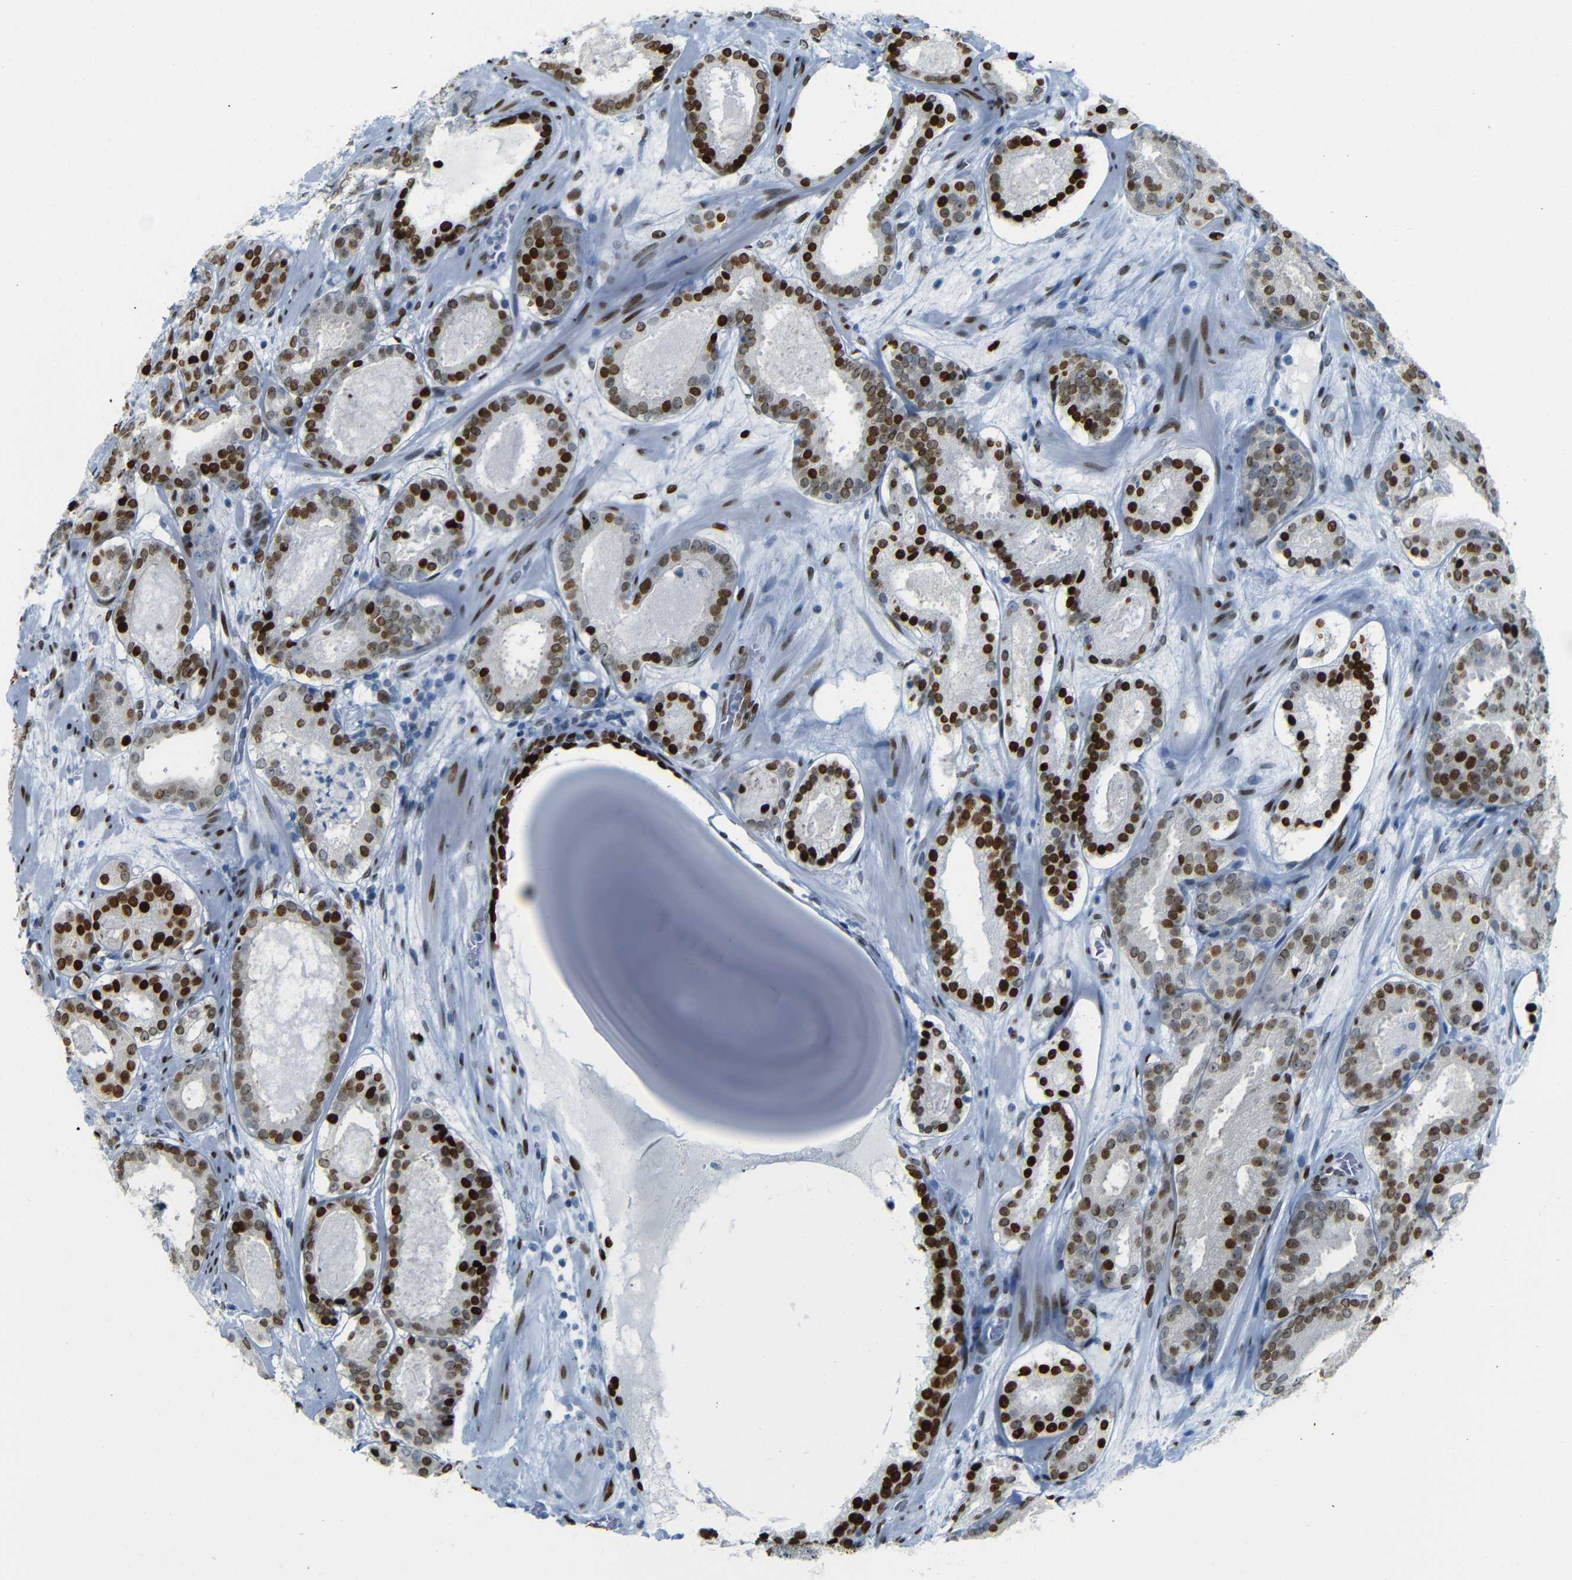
{"staining": {"intensity": "strong", "quantity": ">75%", "location": "nuclear"}, "tissue": "prostate cancer", "cell_type": "Tumor cells", "image_type": "cancer", "snomed": [{"axis": "morphology", "description": "Adenocarcinoma, Low grade"}, {"axis": "topography", "description": "Prostate"}], "caption": "This image exhibits immunohistochemistry staining of human low-grade adenocarcinoma (prostate), with high strong nuclear staining in approximately >75% of tumor cells.", "gene": "NPIPB15", "patient": {"sex": "male", "age": 69}}